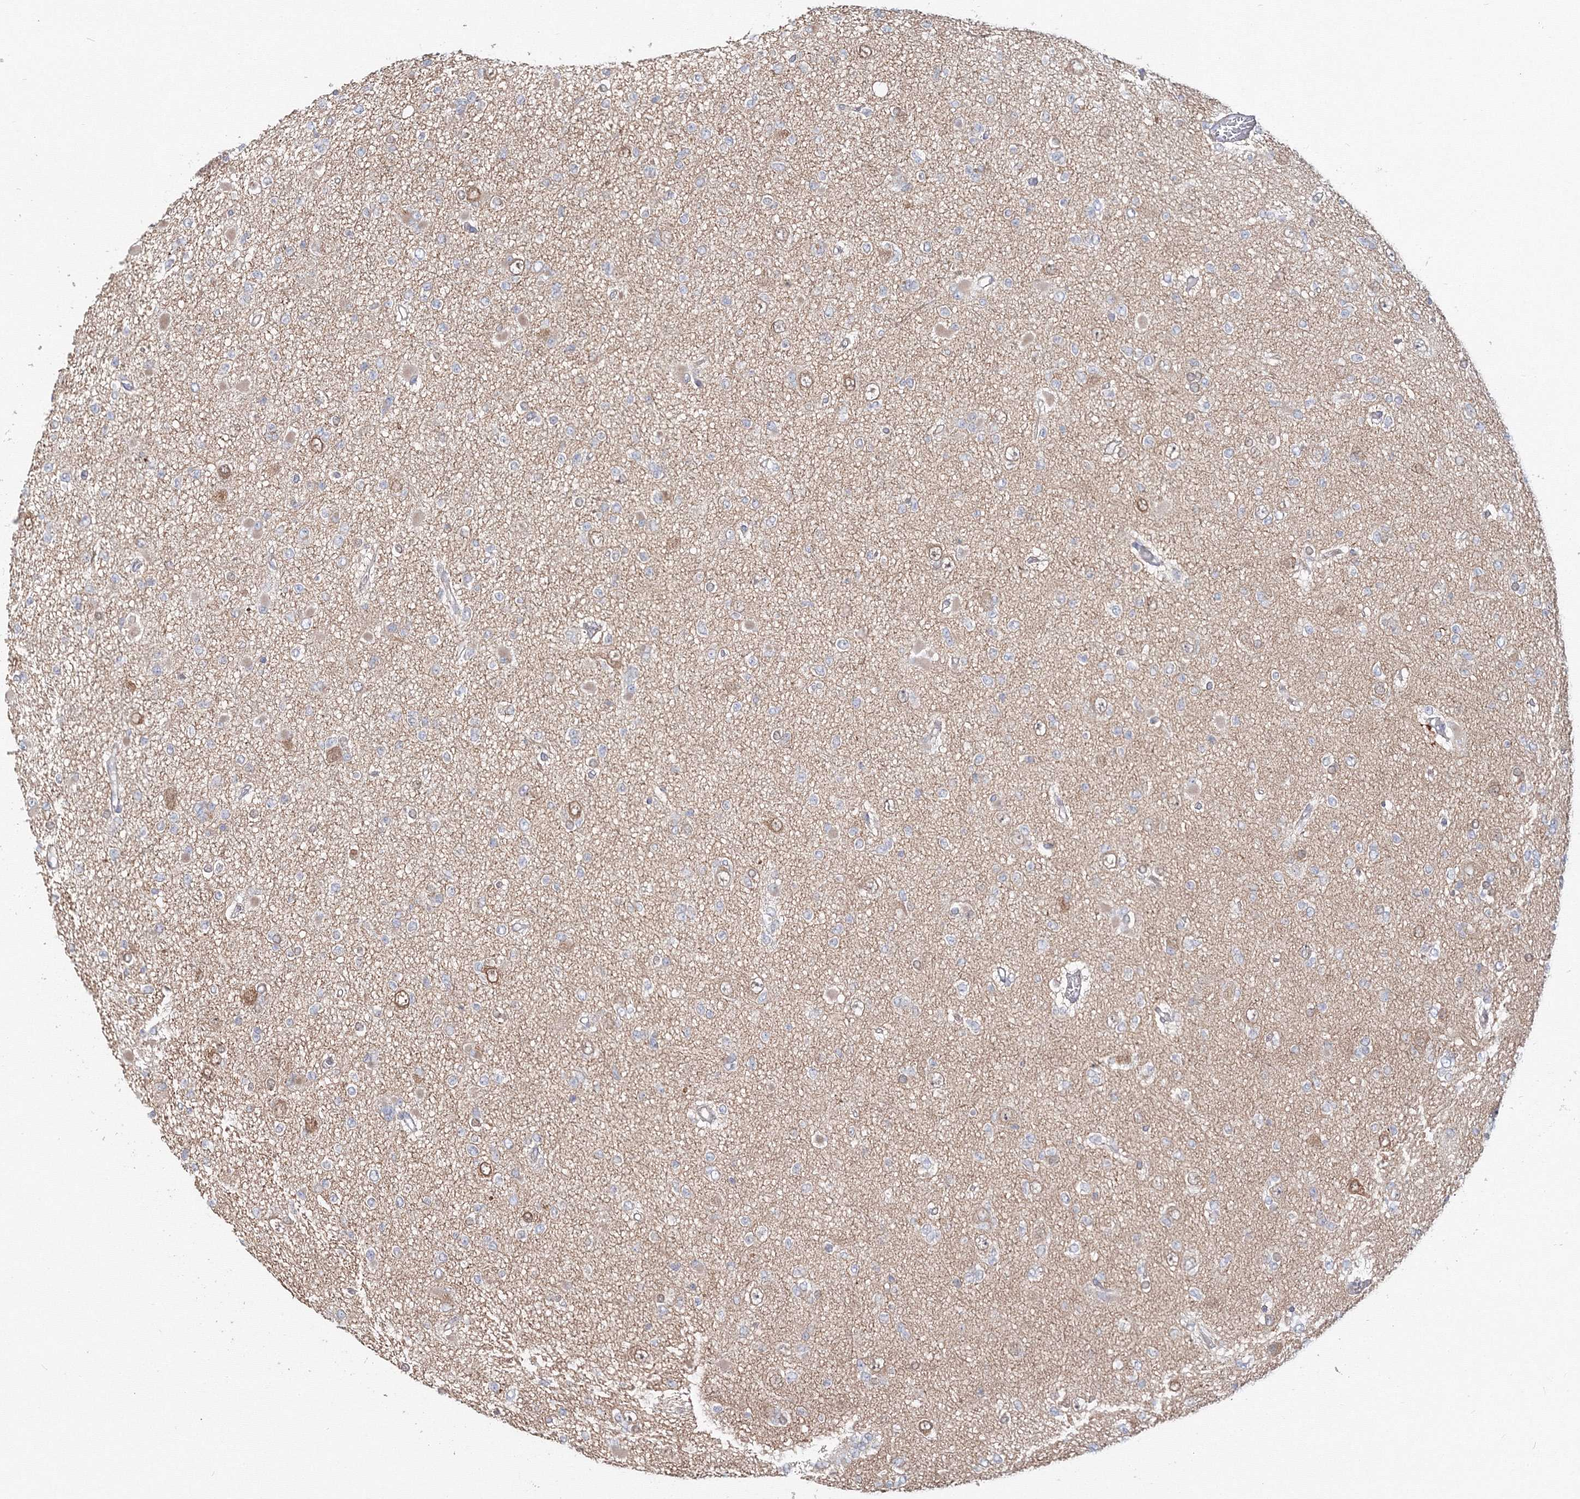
{"staining": {"intensity": "negative", "quantity": "none", "location": "none"}, "tissue": "glioma", "cell_type": "Tumor cells", "image_type": "cancer", "snomed": [{"axis": "morphology", "description": "Glioma, malignant, Low grade"}, {"axis": "topography", "description": "Brain"}], "caption": "Human malignant glioma (low-grade) stained for a protein using immunohistochemistry (IHC) displays no staining in tumor cells.", "gene": "ARHGAP21", "patient": {"sex": "female", "age": 22}}